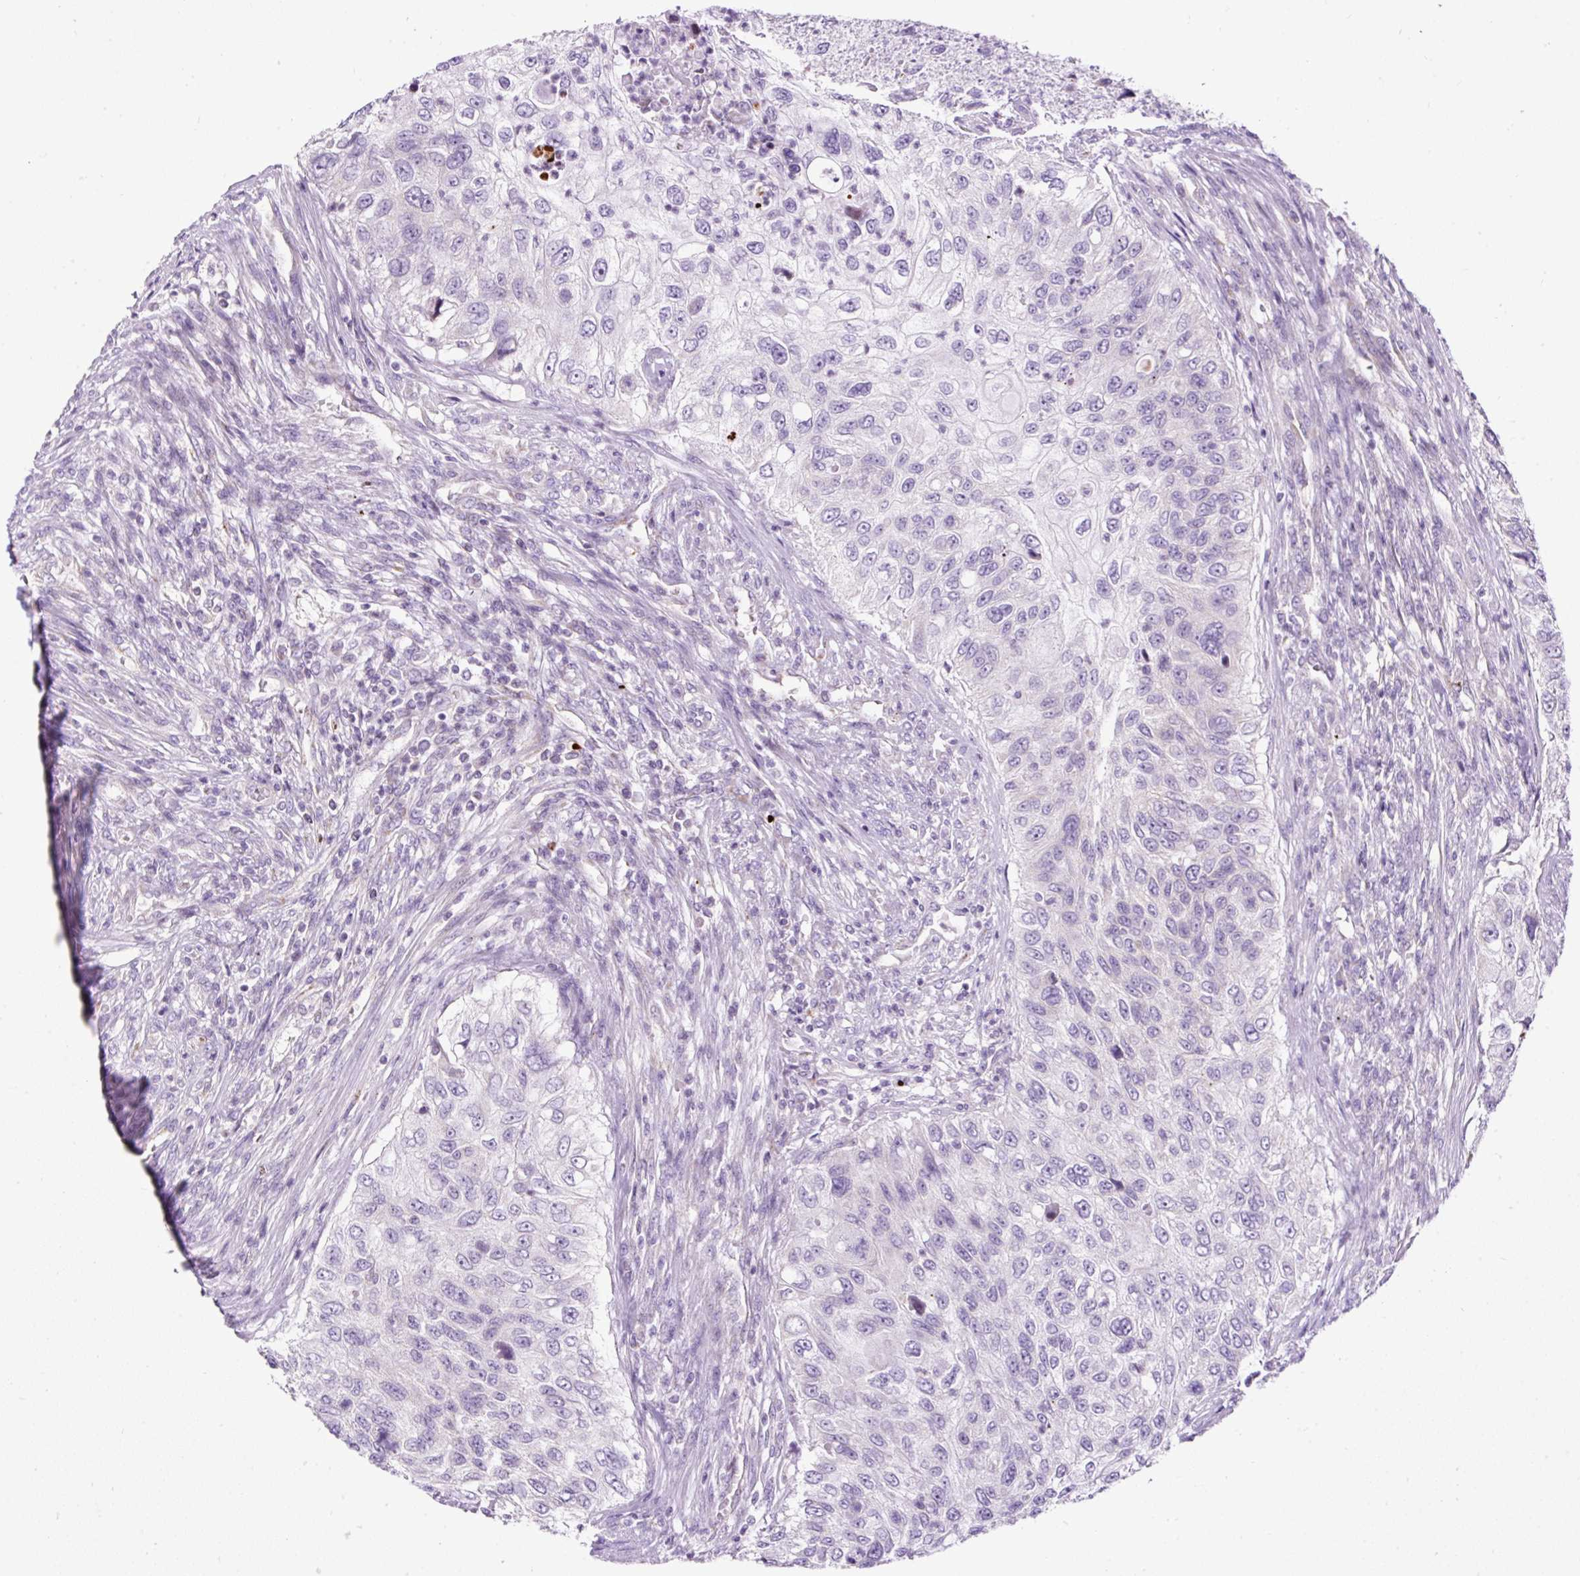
{"staining": {"intensity": "negative", "quantity": "none", "location": "none"}, "tissue": "urothelial cancer", "cell_type": "Tumor cells", "image_type": "cancer", "snomed": [{"axis": "morphology", "description": "Urothelial carcinoma, High grade"}, {"axis": "topography", "description": "Urinary bladder"}], "caption": "High-grade urothelial carcinoma was stained to show a protein in brown. There is no significant staining in tumor cells.", "gene": "FMC1", "patient": {"sex": "female", "age": 60}}